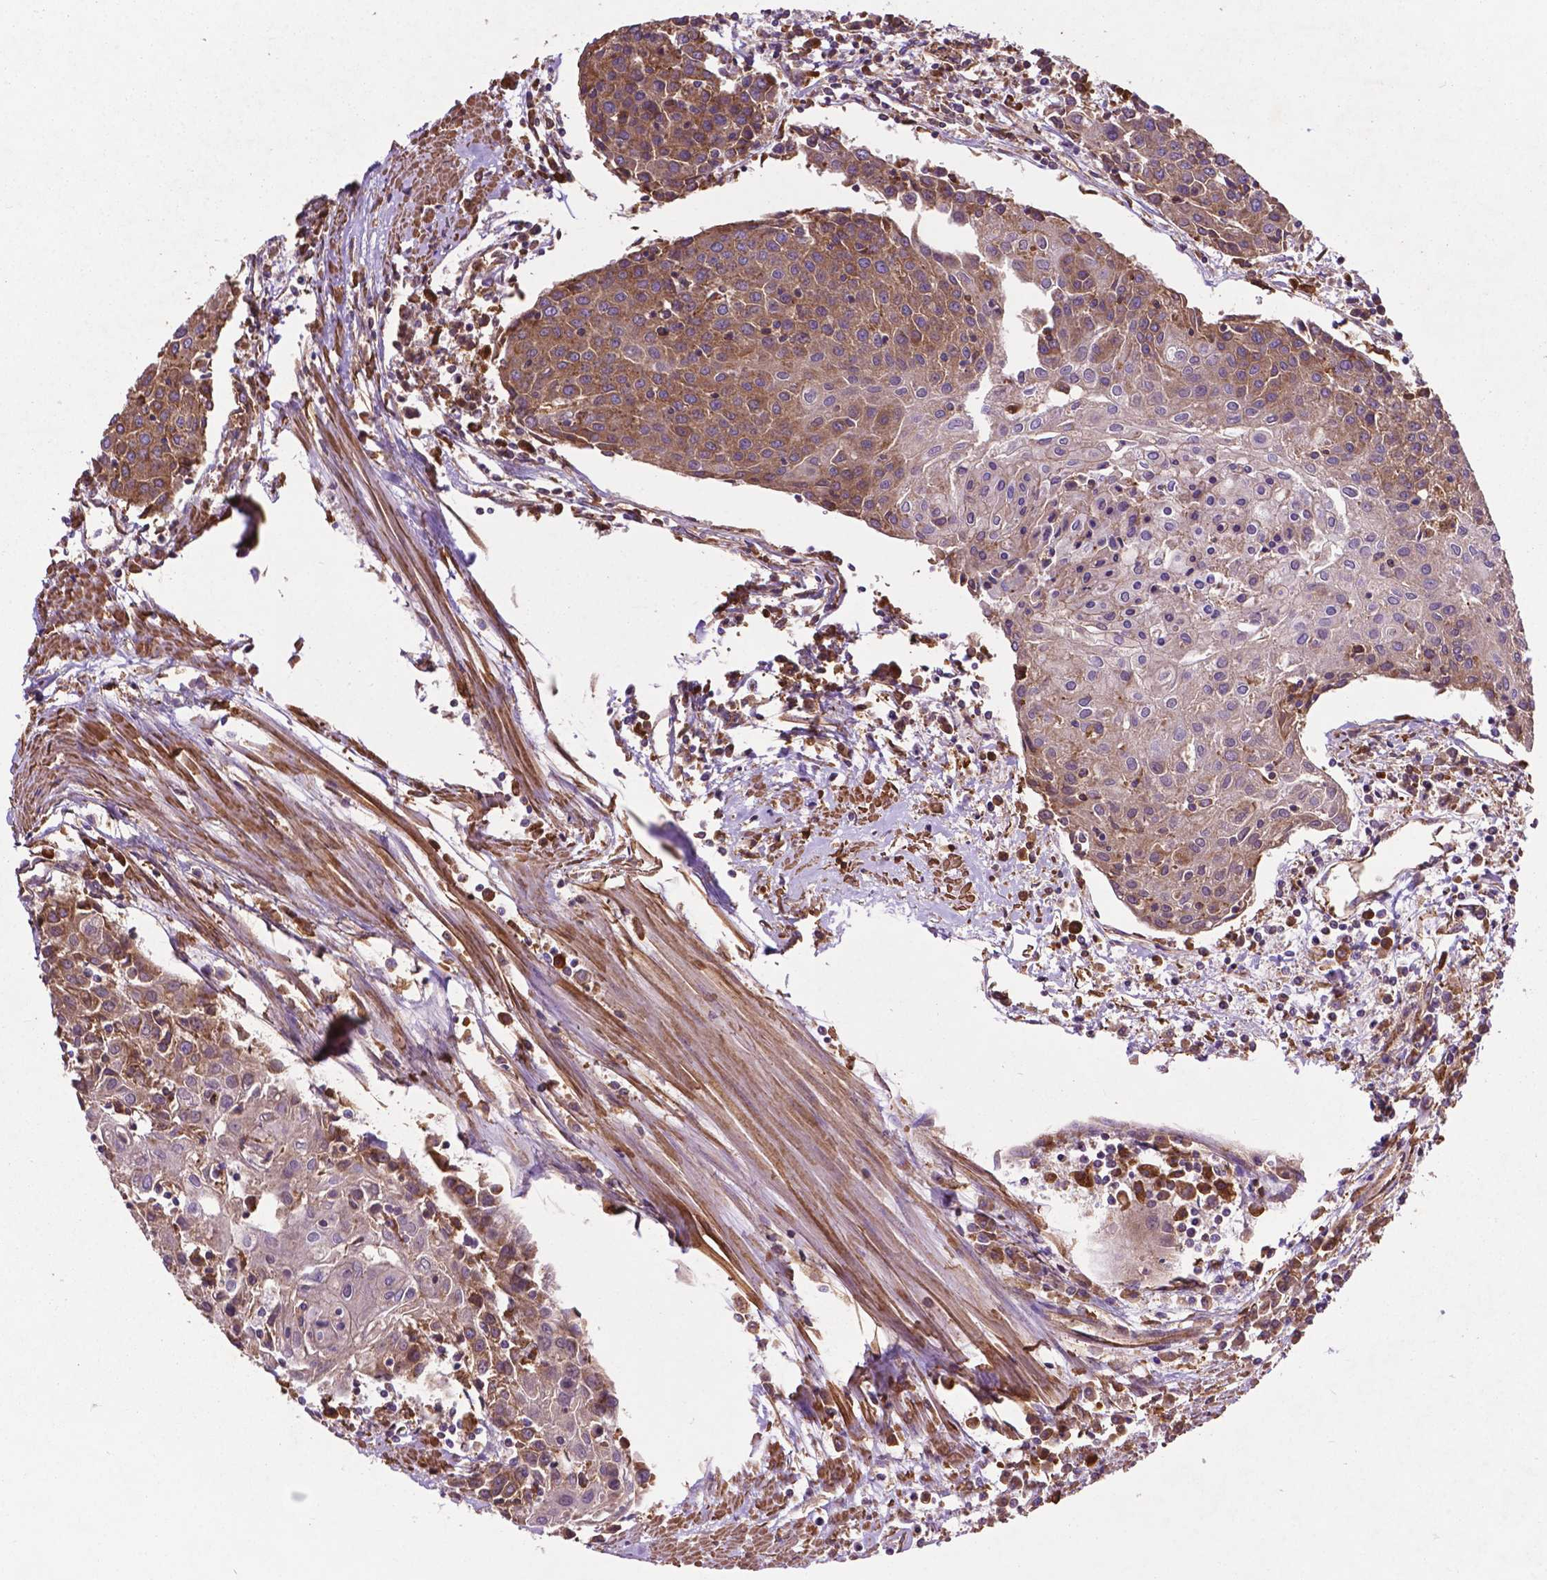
{"staining": {"intensity": "moderate", "quantity": ">75%", "location": "cytoplasmic/membranous"}, "tissue": "urothelial cancer", "cell_type": "Tumor cells", "image_type": "cancer", "snomed": [{"axis": "morphology", "description": "Urothelial carcinoma, High grade"}, {"axis": "topography", "description": "Urinary bladder"}], "caption": "DAB immunohistochemical staining of urothelial cancer displays moderate cytoplasmic/membranous protein expression in about >75% of tumor cells. Ihc stains the protein of interest in brown and the nuclei are stained blue.", "gene": "CCDC71L", "patient": {"sex": "female", "age": 85}}